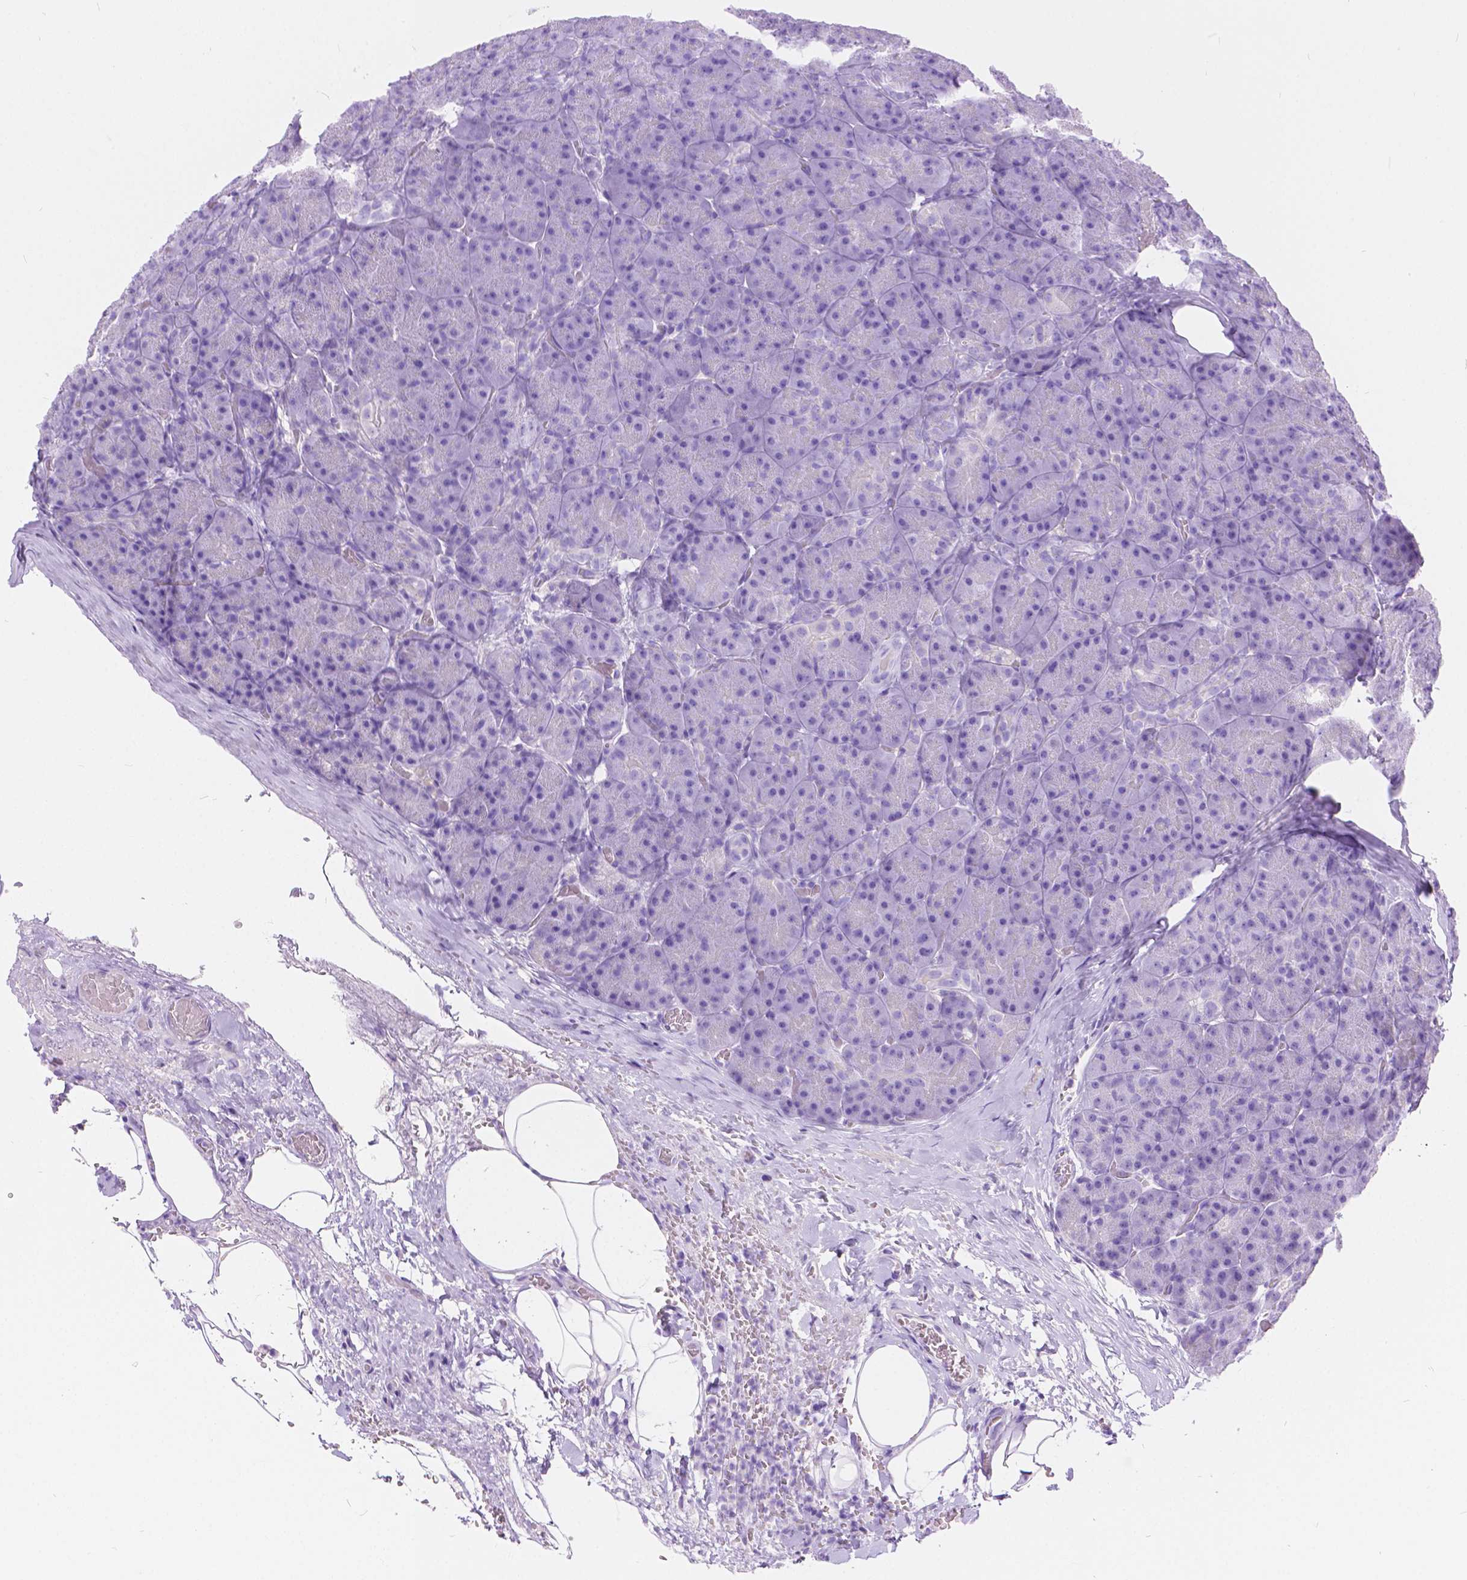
{"staining": {"intensity": "negative", "quantity": "none", "location": "none"}, "tissue": "pancreas", "cell_type": "Exocrine glandular cells", "image_type": "normal", "snomed": [{"axis": "morphology", "description": "Normal tissue, NOS"}, {"axis": "topography", "description": "Pancreas"}], "caption": "IHC micrograph of normal pancreas: pancreas stained with DAB reveals no significant protein expression in exocrine glandular cells. (DAB IHC with hematoxylin counter stain).", "gene": "CHRM1", "patient": {"sex": "male", "age": 57}}